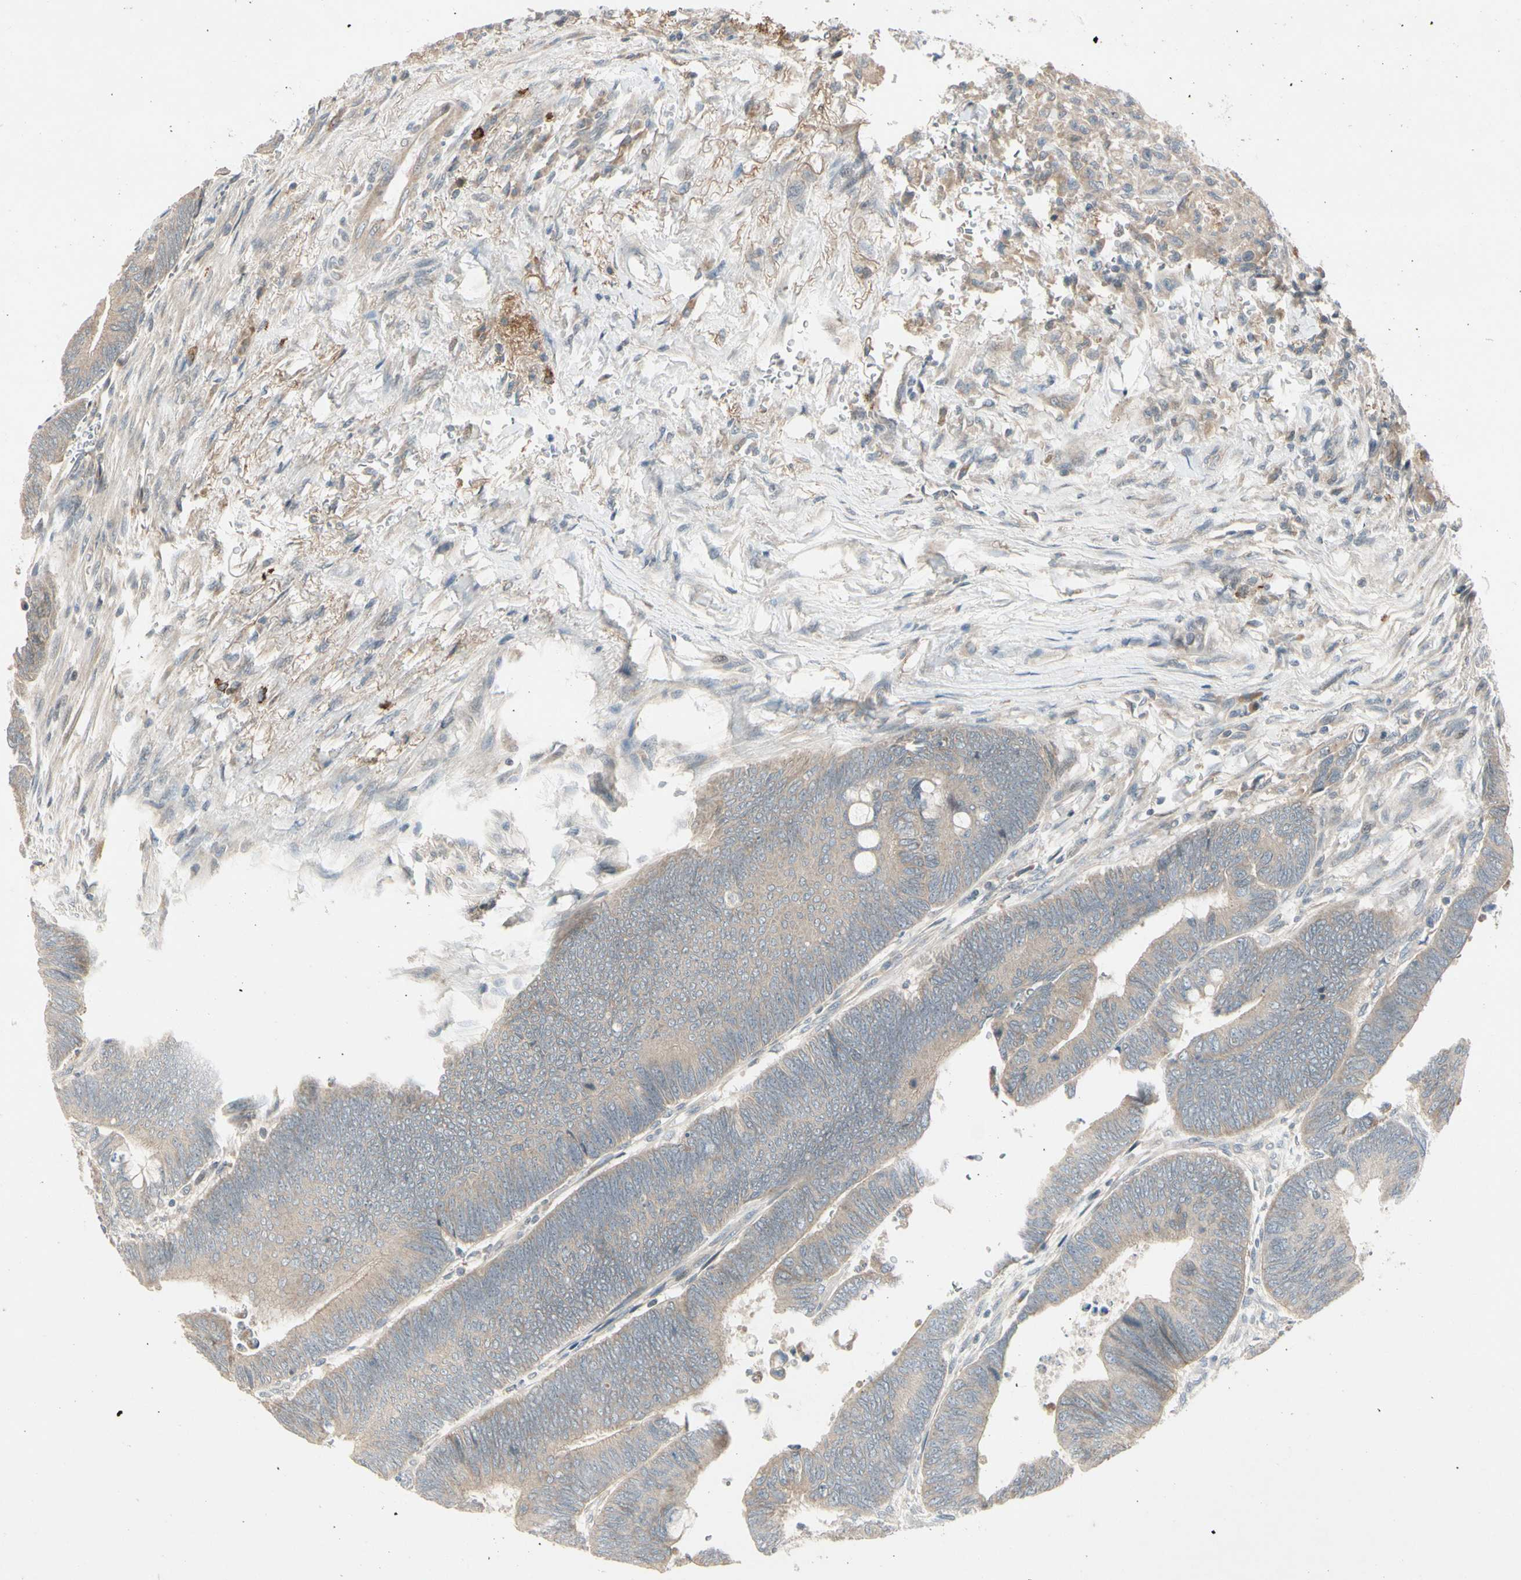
{"staining": {"intensity": "weak", "quantity": ">75%", "location": "cytoplasmic/membranous"}, "tissue": "colorectal cancer", "cell_type": "Tumor cells", "image_type": "cancer", "snomed": [{"axis": "morphology", "description": "Normal tissue, NOS"}, {"axis": "morphology", "description": "Adenocarcinoma, NOS"}, {"axis": "topography", "description": "Rectum"}, {"axis": "topography", "description": "Peripheral nerve tissue"}], "caption": "A photomicrograph showing weak cytoplasmic/membranous staining in approximately >75% of tumor cells in colorectal adenocarcinoma, as visualized by brown immunohistochemical staining.", "gene": "ICAM5", "patient": {"sex": "male", "age": 92}}